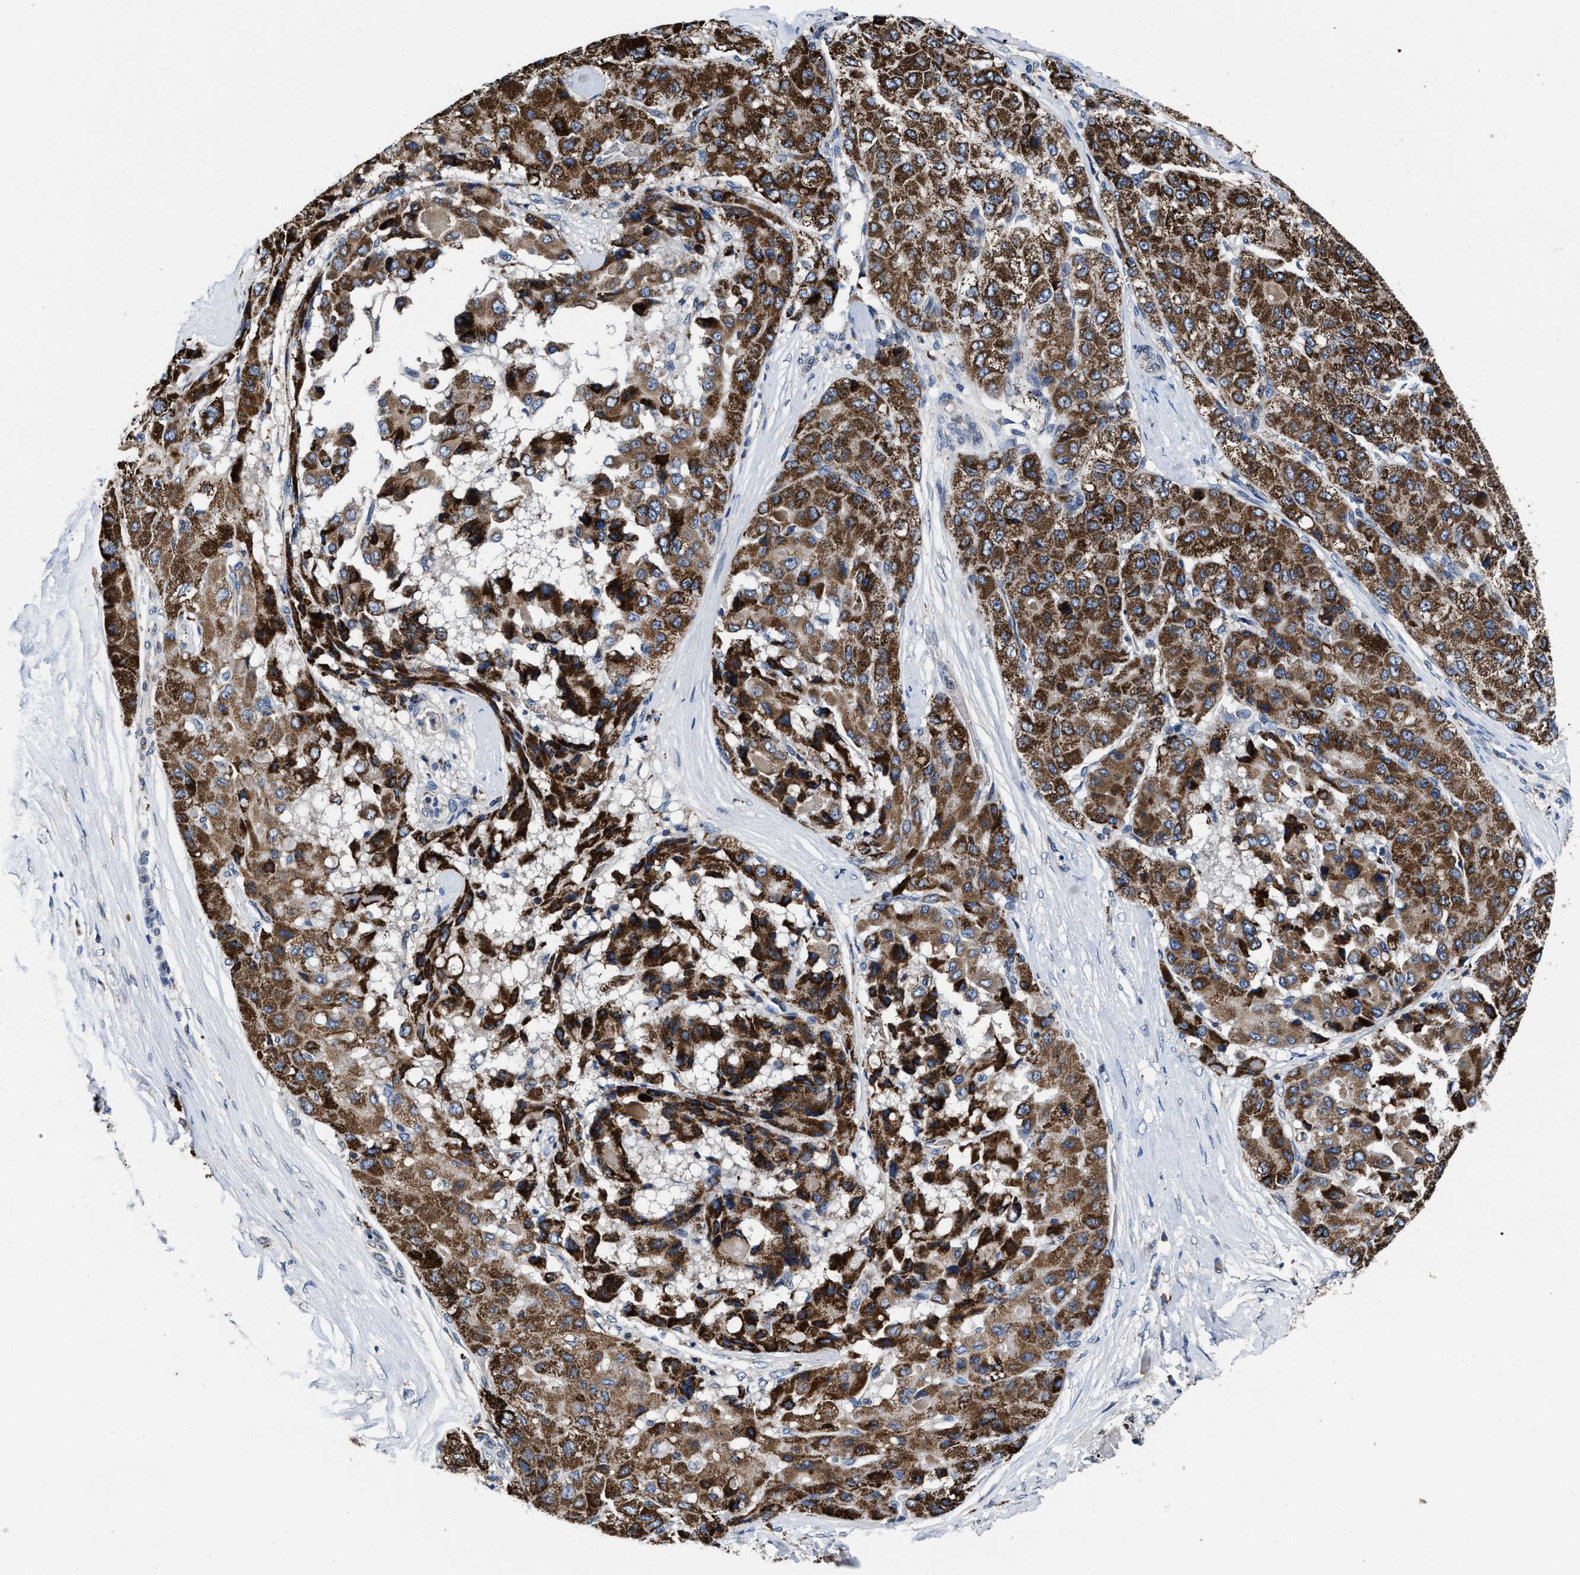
{"staining": {"intensity": "strong", "quantity": ">75%", "location": "cytoplasmic/membranous"}, "tissue": "liver cancer", "cell_type": "Tumor cells", "image_type": "cancer", "snomed": [{"axis": "morphology", "description": "Carcinoma, Hepatocellular, NOS"}, {"axis": "topography", "description": "Liver"}], "caption": "Strong cytoplasmic/membranous positivity for a protein is seen in about >75% of tumor cells of hepatocellular carcinoma (liver) using immunohistochemistry.", "gene": "CACNA1D", "patient": {"sex": "male", "age": 80}}